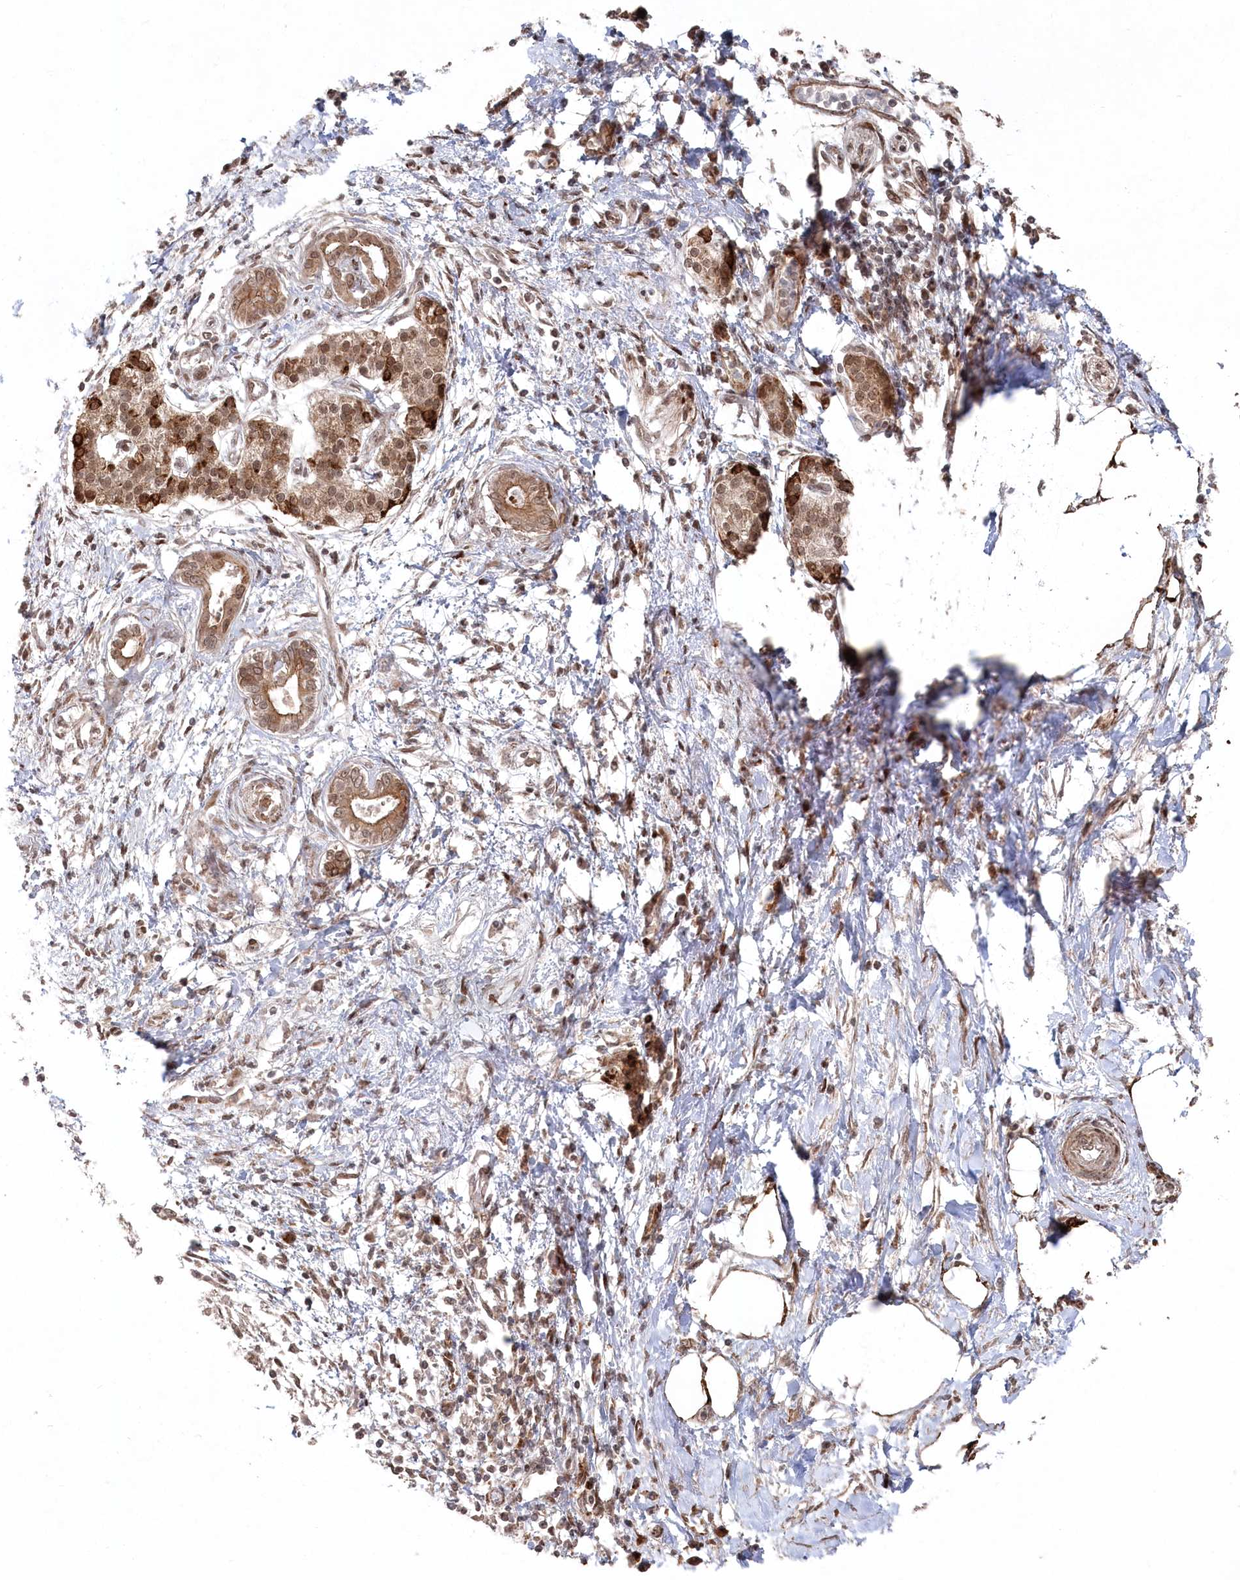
{"staining": {"intensity": "moderate", "quantity": ">75%", "location": "cytoplasmic/membranous,nuclear"}, "tissue": "pancreatic cancer", "cell_type": "Tumor cells", "image_type": "cancer", "snomed": [{"axis": "morphology", "description": "Adenocarcinoma, NOS"}, {"axis": "topography", "description": "Pancreas"}], "caption": "This is an image of immunohistochemistry staining of pancreatic cancer, which shows moderate positivity in the cytoplasmic/membranous and nuclear of tumor cells.", "gene": "POLR3A", "patient": {"sex": "male", "age": 58}}